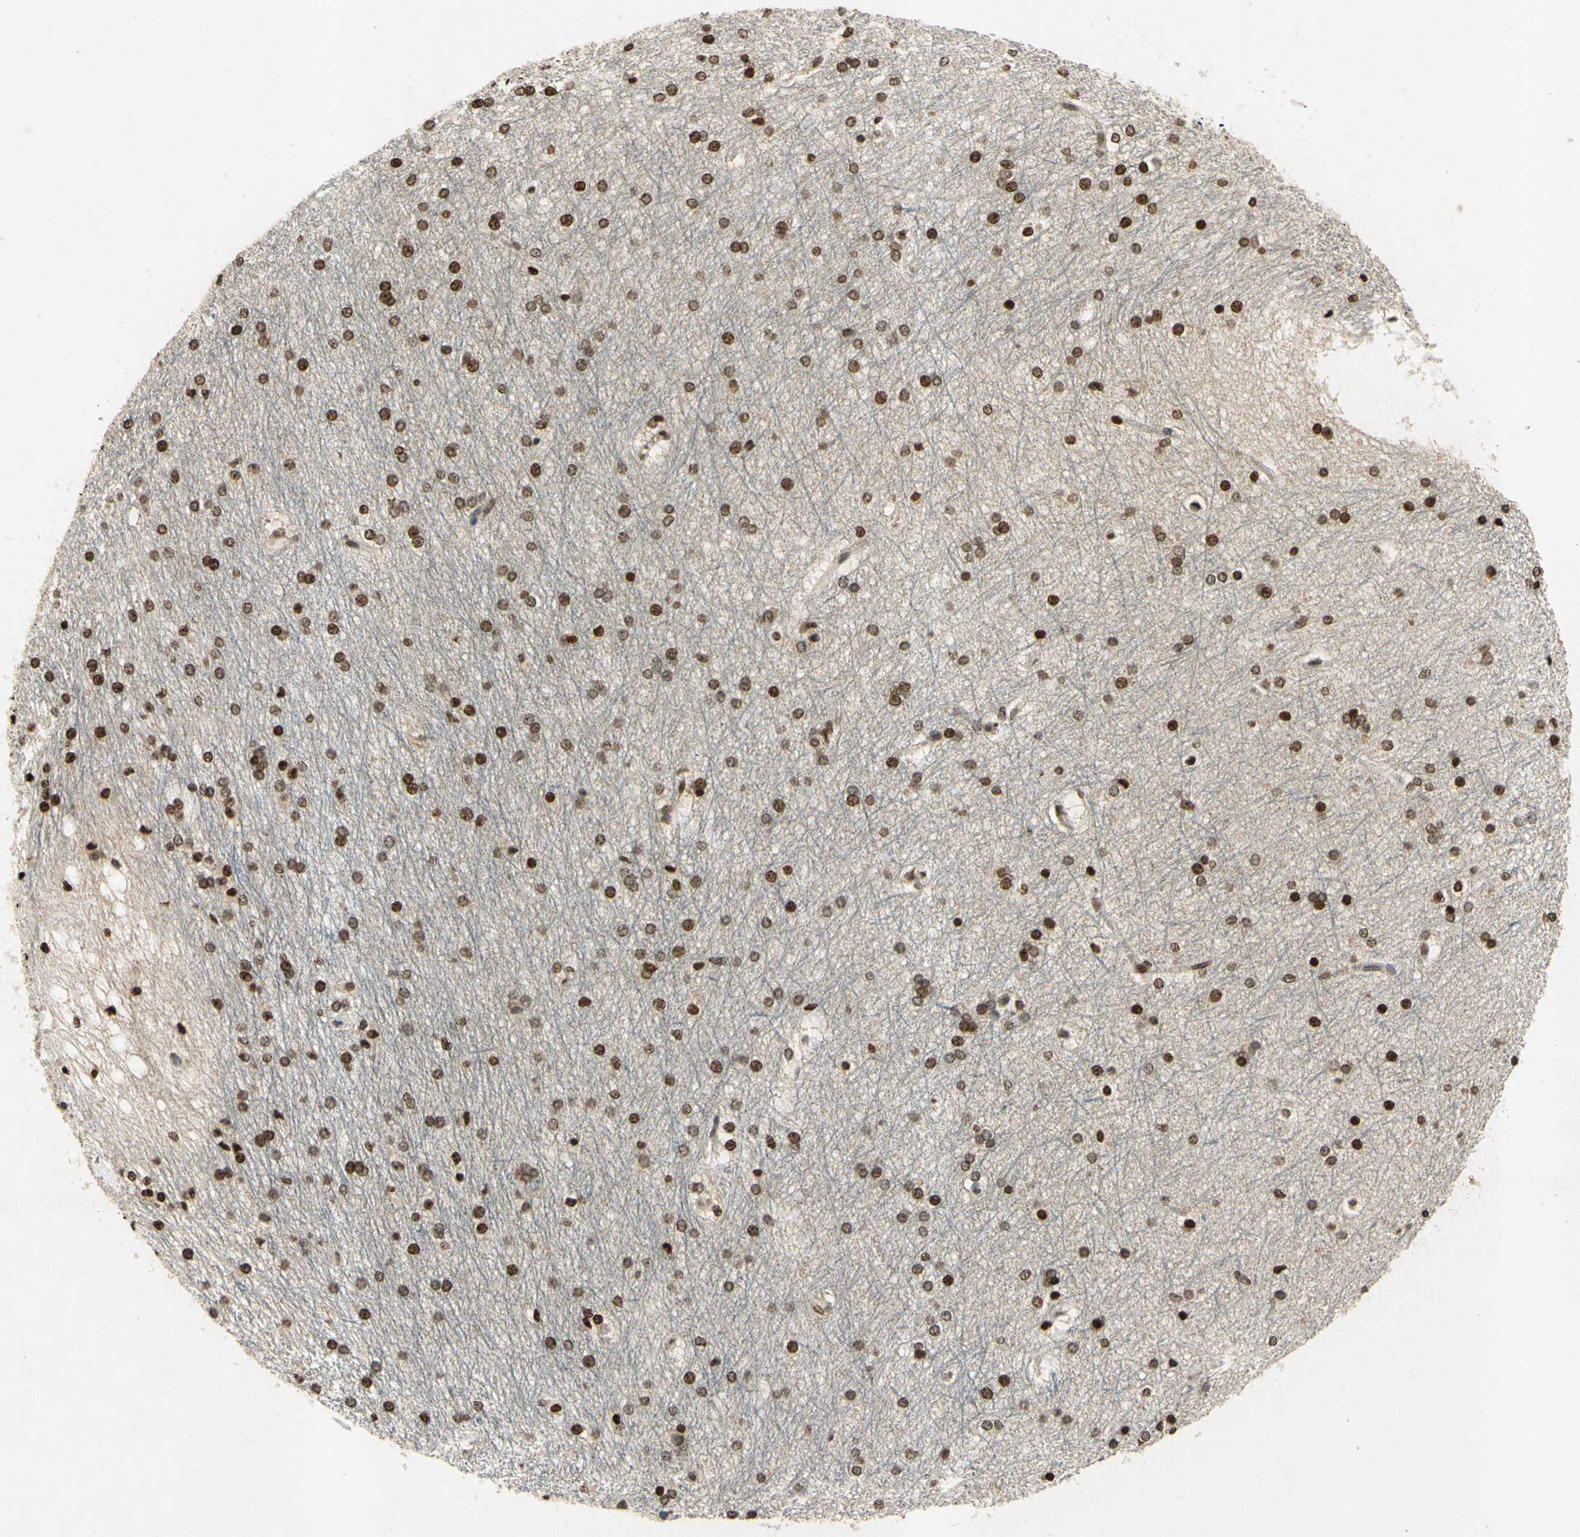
{"staining": {"intensity": "moderate", "quantity": ">75%", "location": "nuclear"}, "tissue": "hippocampus", "cell_type": "Glial cells", "image_type": "normal", "snomed": [{"axis": "morphology", "description": "Normal tissue, NOS"}, {"axis": "topography", "description": "Hippocampus"}], "caption": "Immunohistochemical staining of normal hippocampus demonstrates moderate nuclear protein positivity in approximately >75% of glial cells.", "gene": "HOXB3", "patient": {"sex": "female", "age": 19}}